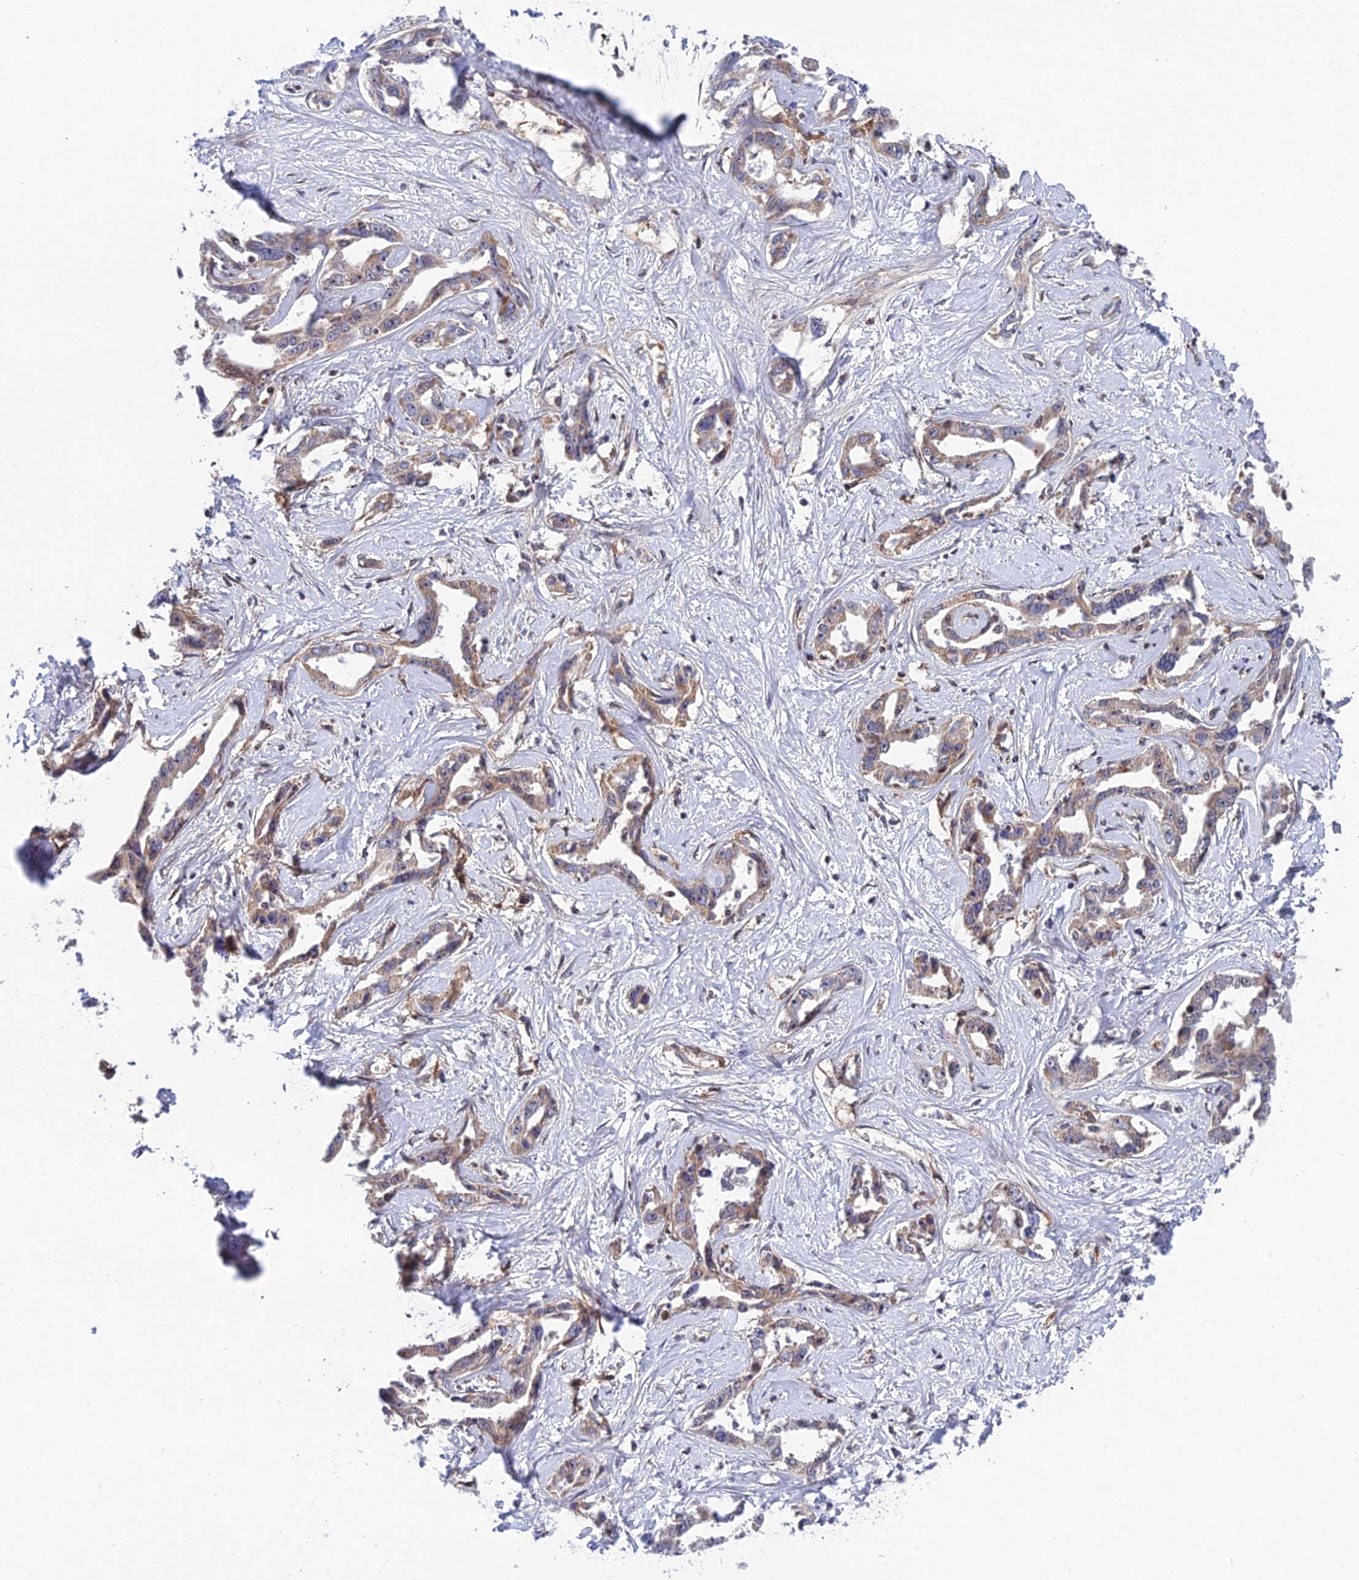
{"staining": {"intensity": "weak", "quantity": "25%-75%", "location": "cytoplasmic/membranous"}, "tissue": "liver cancer", "cell_type": "Tumor cells", "image_type": "cancer", "snomed": [{"axis": "morphology", "description": "Cholangiocarcinoma"}, {"axis": "topography", "description": "Liver"}], "caption": "Liver cholangiocarcinoma stained with DAB immunohistochemistry (IHC) shows low levels of weak cytoplasmic/membranous staining in about 25%-75% of tumor cells.", "gene": "REXO1", "patient": {"sex": "male", "age": 59}}